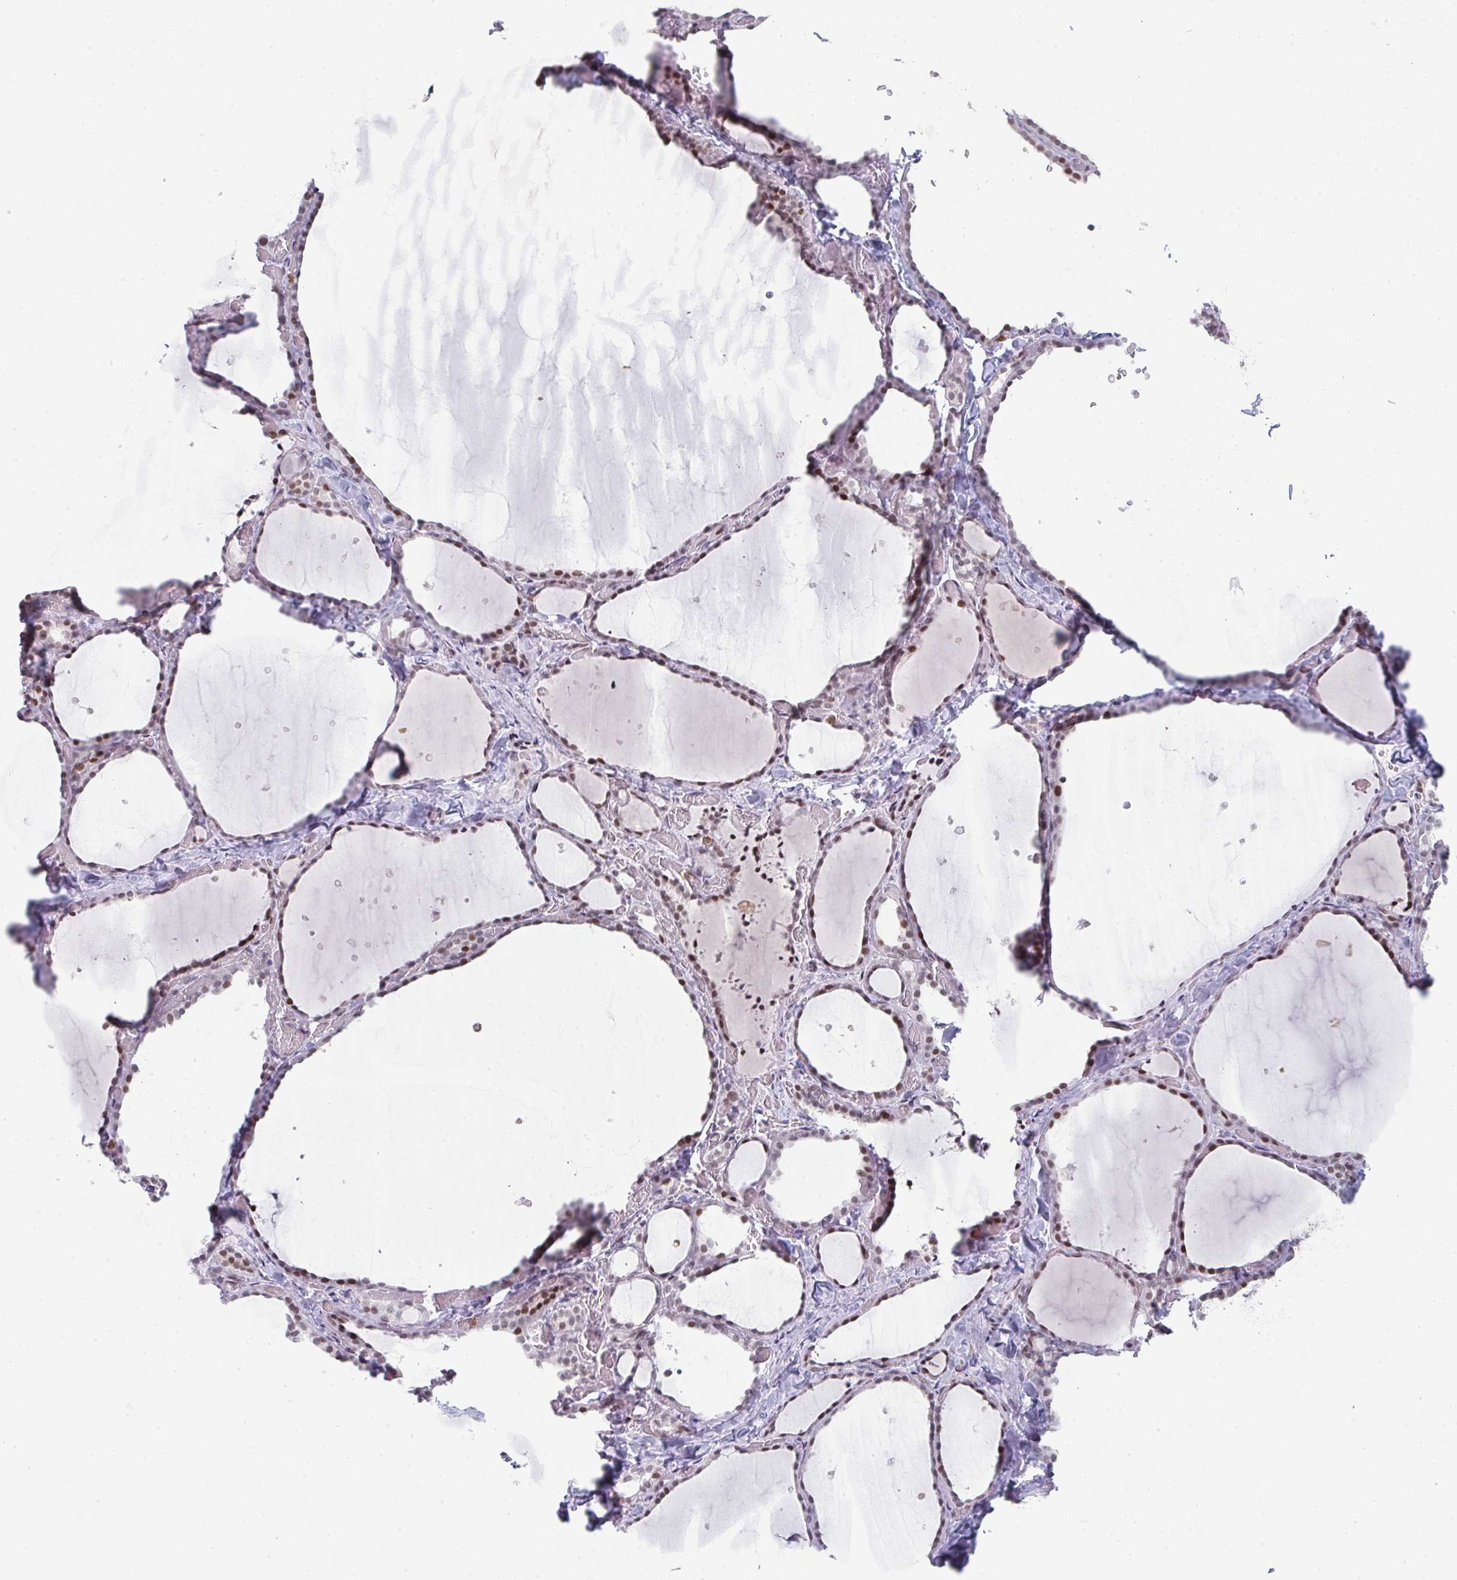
{"staining": {"intensity": "weak", "quantity": "25%-75%", "location": "nuclear"}, "tissue": "thyroid gland", "cell_type": "Glandular cells", "image_type": "normal", "snomed": [{"axis": "morphology", "description": "Normal tissue, NOS"}, {"axis": "topography", "description": "Thyroid gland"}], "caption": "Protein positivity by IHC displays weak nuclear staining in about 25%-75% of glandular cells in unremarkable thyroid gland. The staining was performed using DAB, with brown indicating positive protein expression. Nuclei are stained blue with hematoxylin.", "gene": "LIN54", "patient": {"sex": "female", "age": 36}}